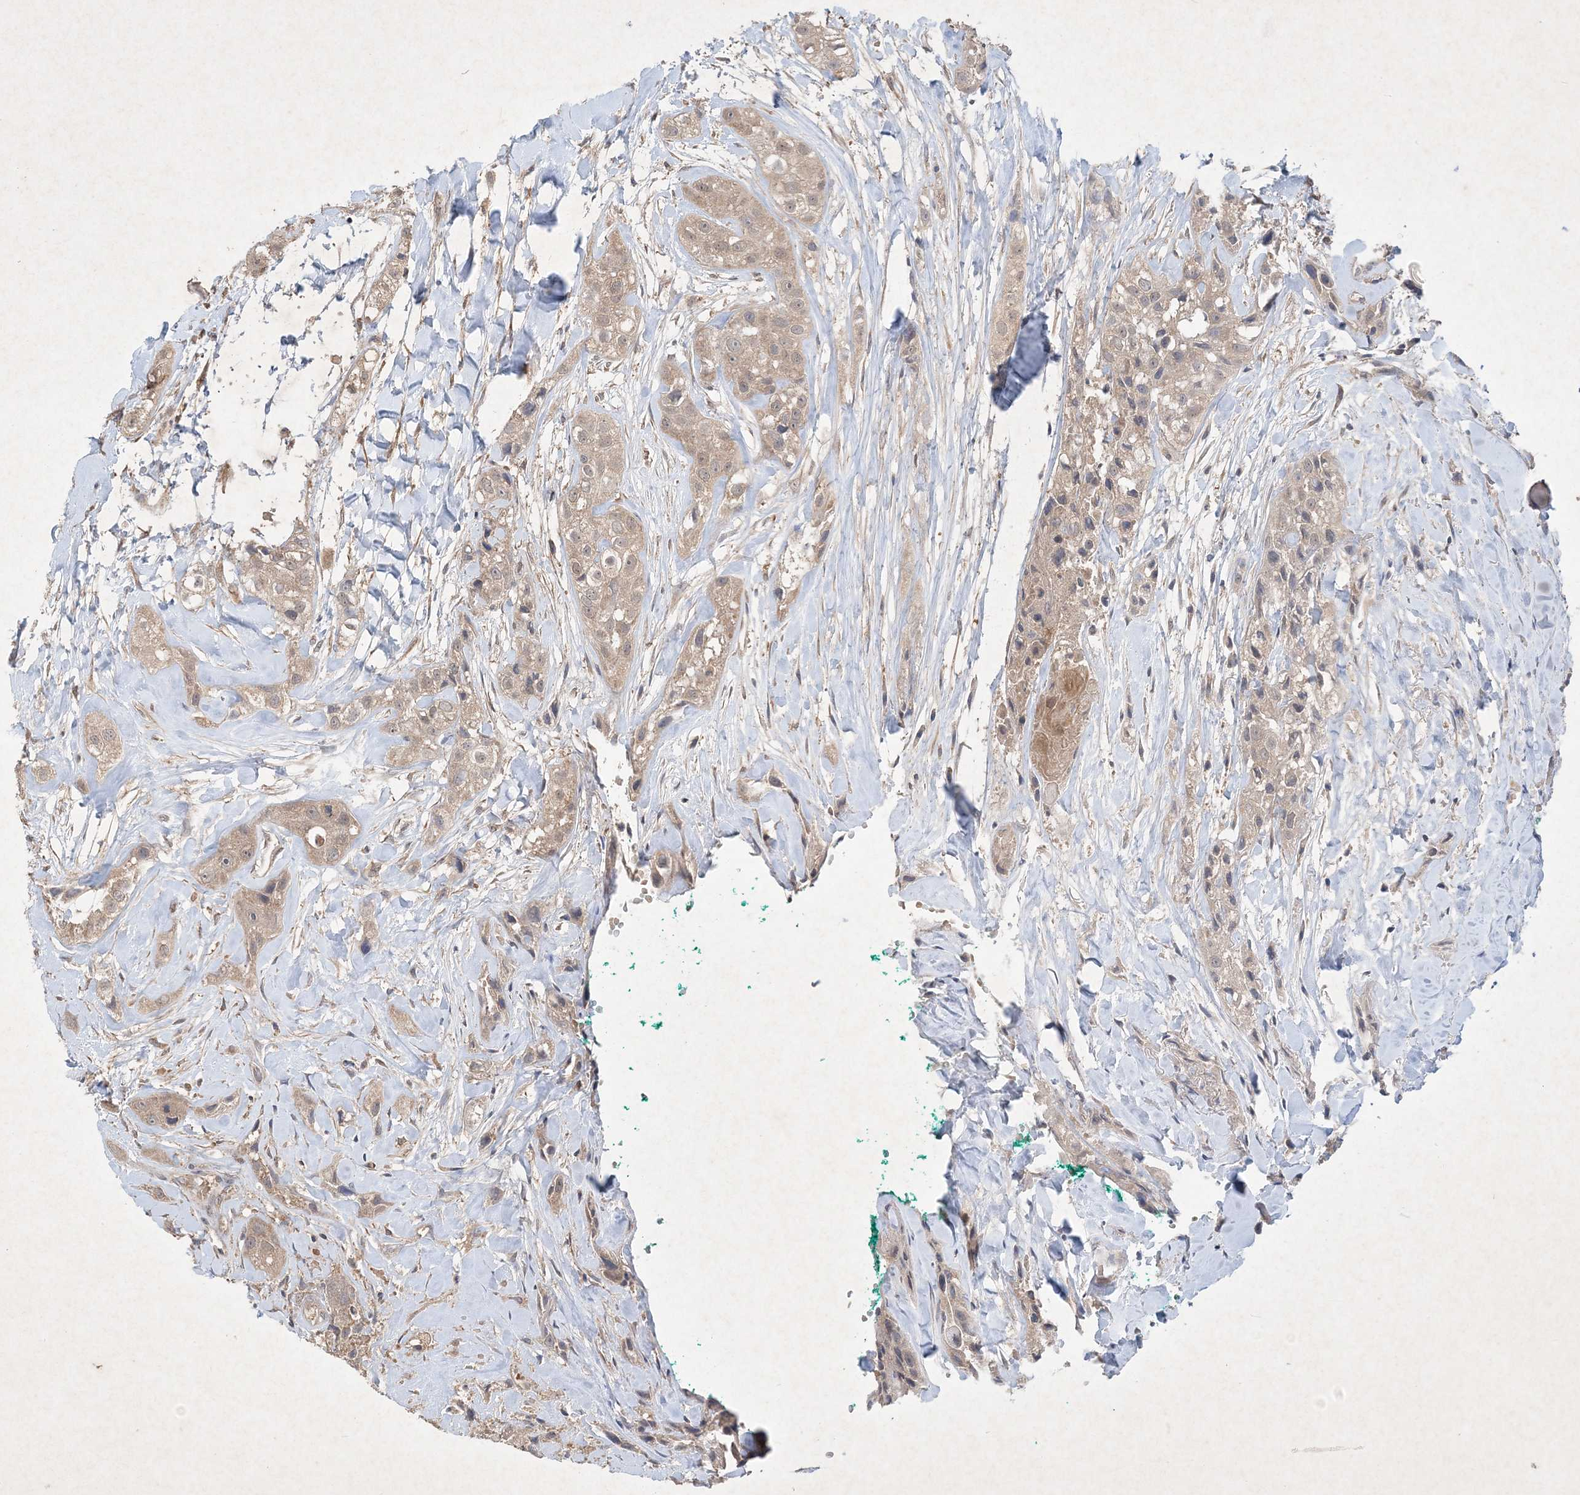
{"staining": {"intensity": "weak", "quantity": ">75%", "location": "cytoplasmic/membranous,nuclear"}, "tissue": "head and neck cancer", "cell_type": "Tumor cells", "image_type": "cancer", "snomed": [{"axis": "morphology", "description": "Normal tissue, NOS"}, {"axis": "morphology", "description": "Squamous cell carcinoma, NOS"}, {"axis": "topography", "description": "Skeletal muscle"}, {"axis": "topography", "description": "Head-Neck"}], "caption": "Human squamous cell carcinoma (head and neck) stained with a protein marker exhibits weak staining in tumor cells.", "gene": "AKR7A2", "patient": {"sex": "male", "age": 51}}